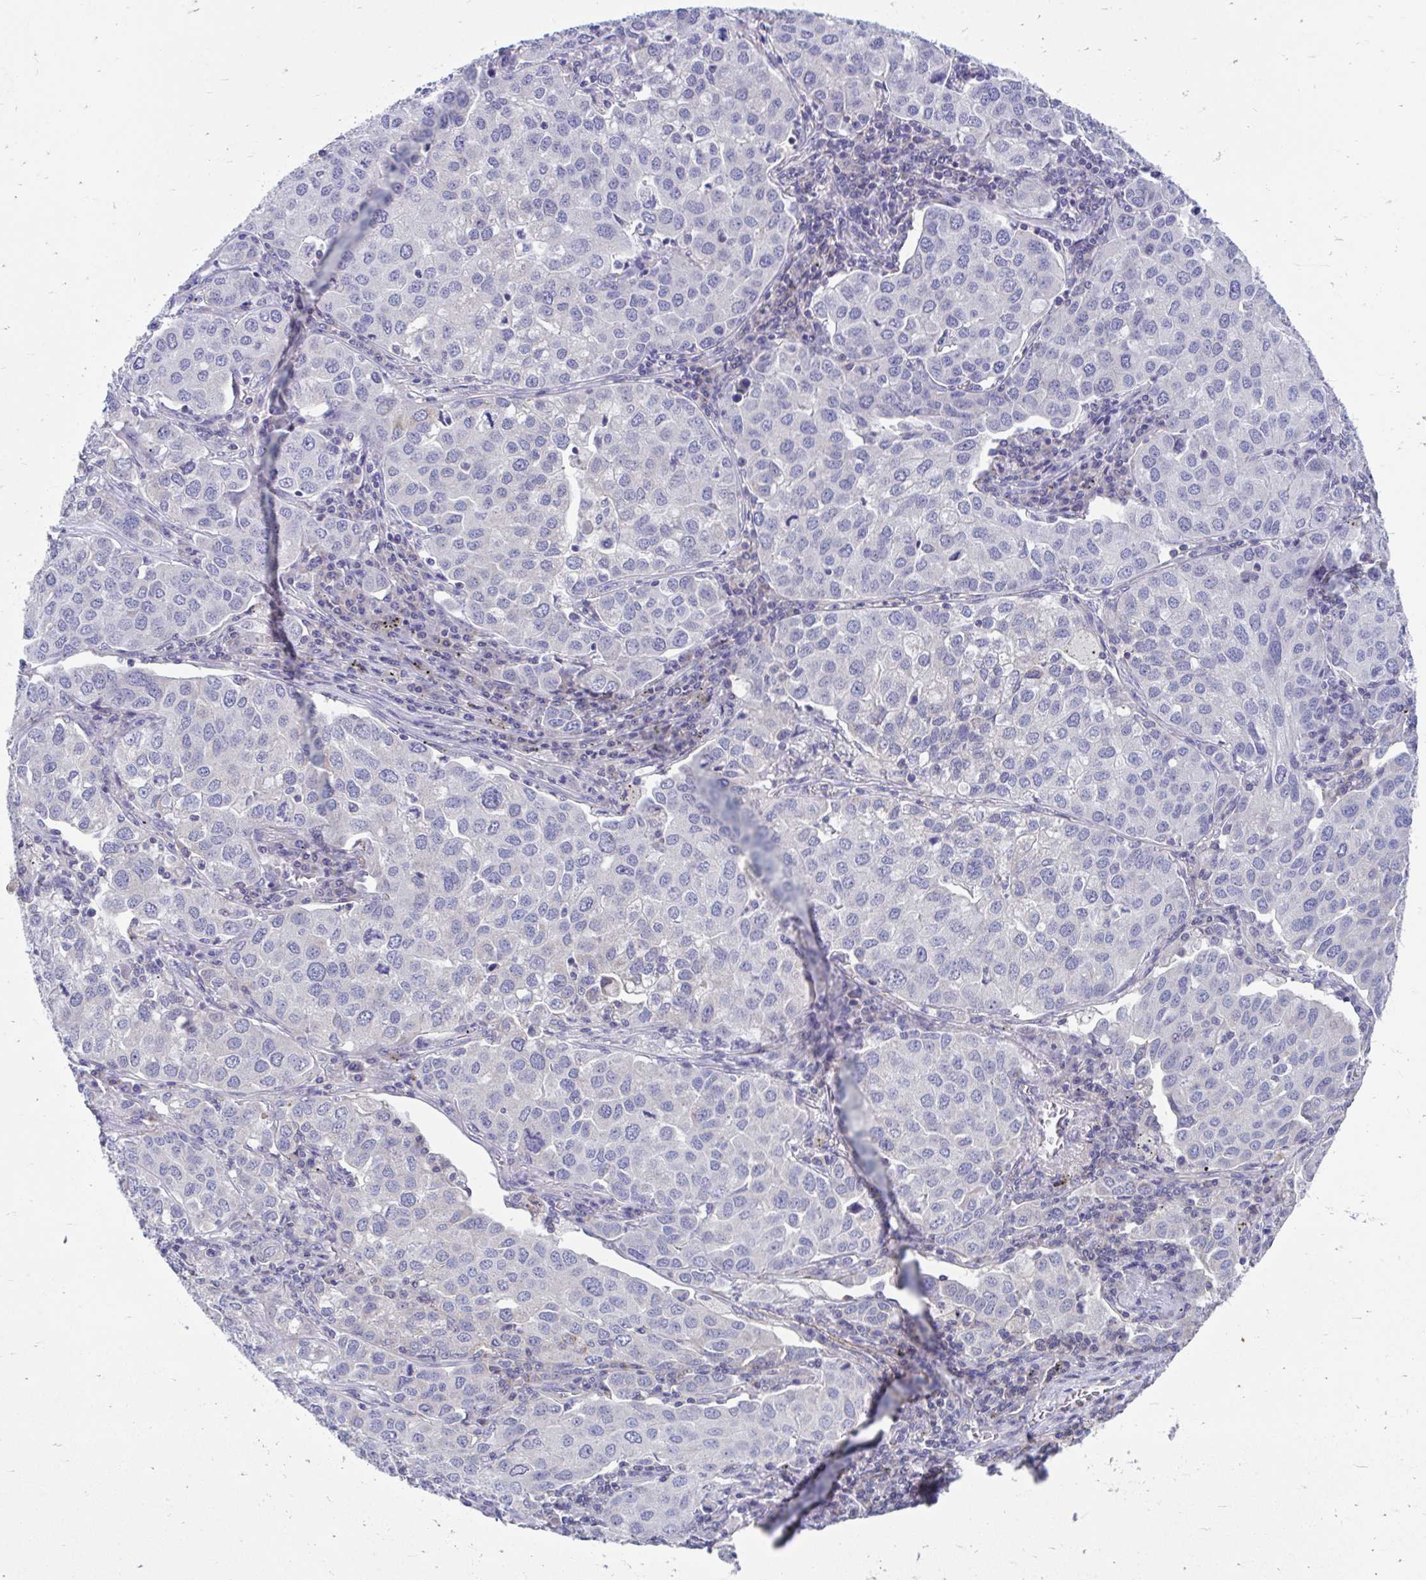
{"staining": {"intensity": "moderate", "quantity": "<25%", "location": "cytoplasmic/membranous"}, "tissue": "lung cancer", "cell_type": "Tumor cells", "image_type": "cancer", "snomed": [{"axis": "morphology", "description": "Adenocarcinoma, NOS"}, {"axis": "morphology", "description": "Adenocarcinoma, metastatic, NOS"}, {"axis": "topography", "description": "Lymph node"}, {"axis": "topography", "description": "Lung"}], "caption": "IHC (DAB) staining of lung cancer (adenocarcinoma) demonstrates moderate cytoplasmic/membranous protein positivity in approximately <25% of tumor cells.", "gene": "FHIP1B", "patient": {"sex": "female", "age": 65}}